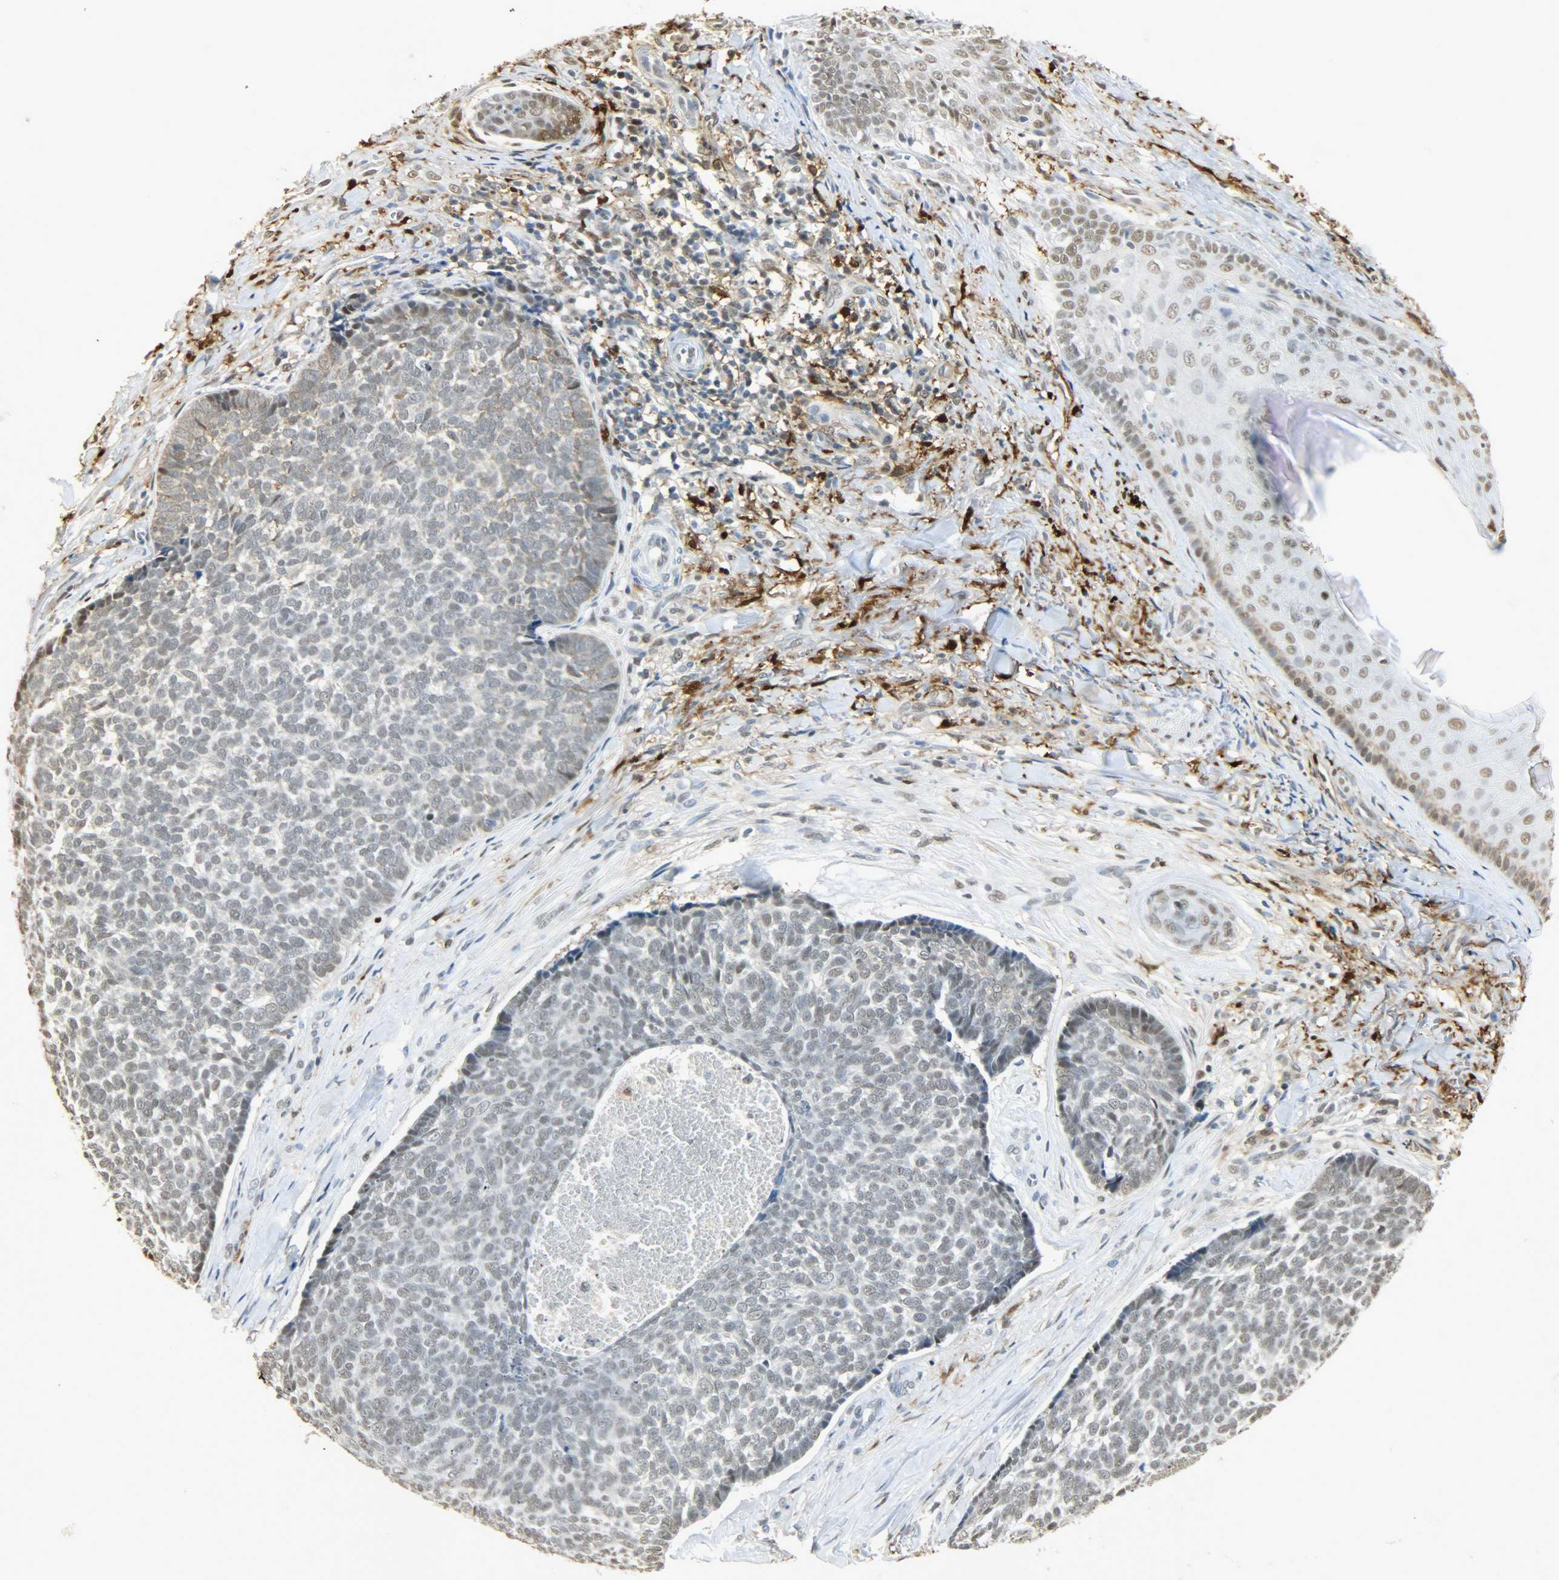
{"staining": {"intensity": "weak", "quantity": ">75%", "location": "nuclear"}, "tissue": "skin cancer", "cell_type": "Tumor cells", "image_type": "cancer", "snomed": [{"axis": "morphology", "description": "Basal cell carcinoma"}, {"axis": "topography", "description": "Skin"}], "caption": "Immunohistochemistry (IHC) (DAB (3,3'-diaminobenzidine)) staining of human basal cell carcinoma (skin) demonstrates weak nuclear protein positivity in about >75% of tumor cells.", "gene": "NGFR", "patient": {"sex": "male", "age": 84}}